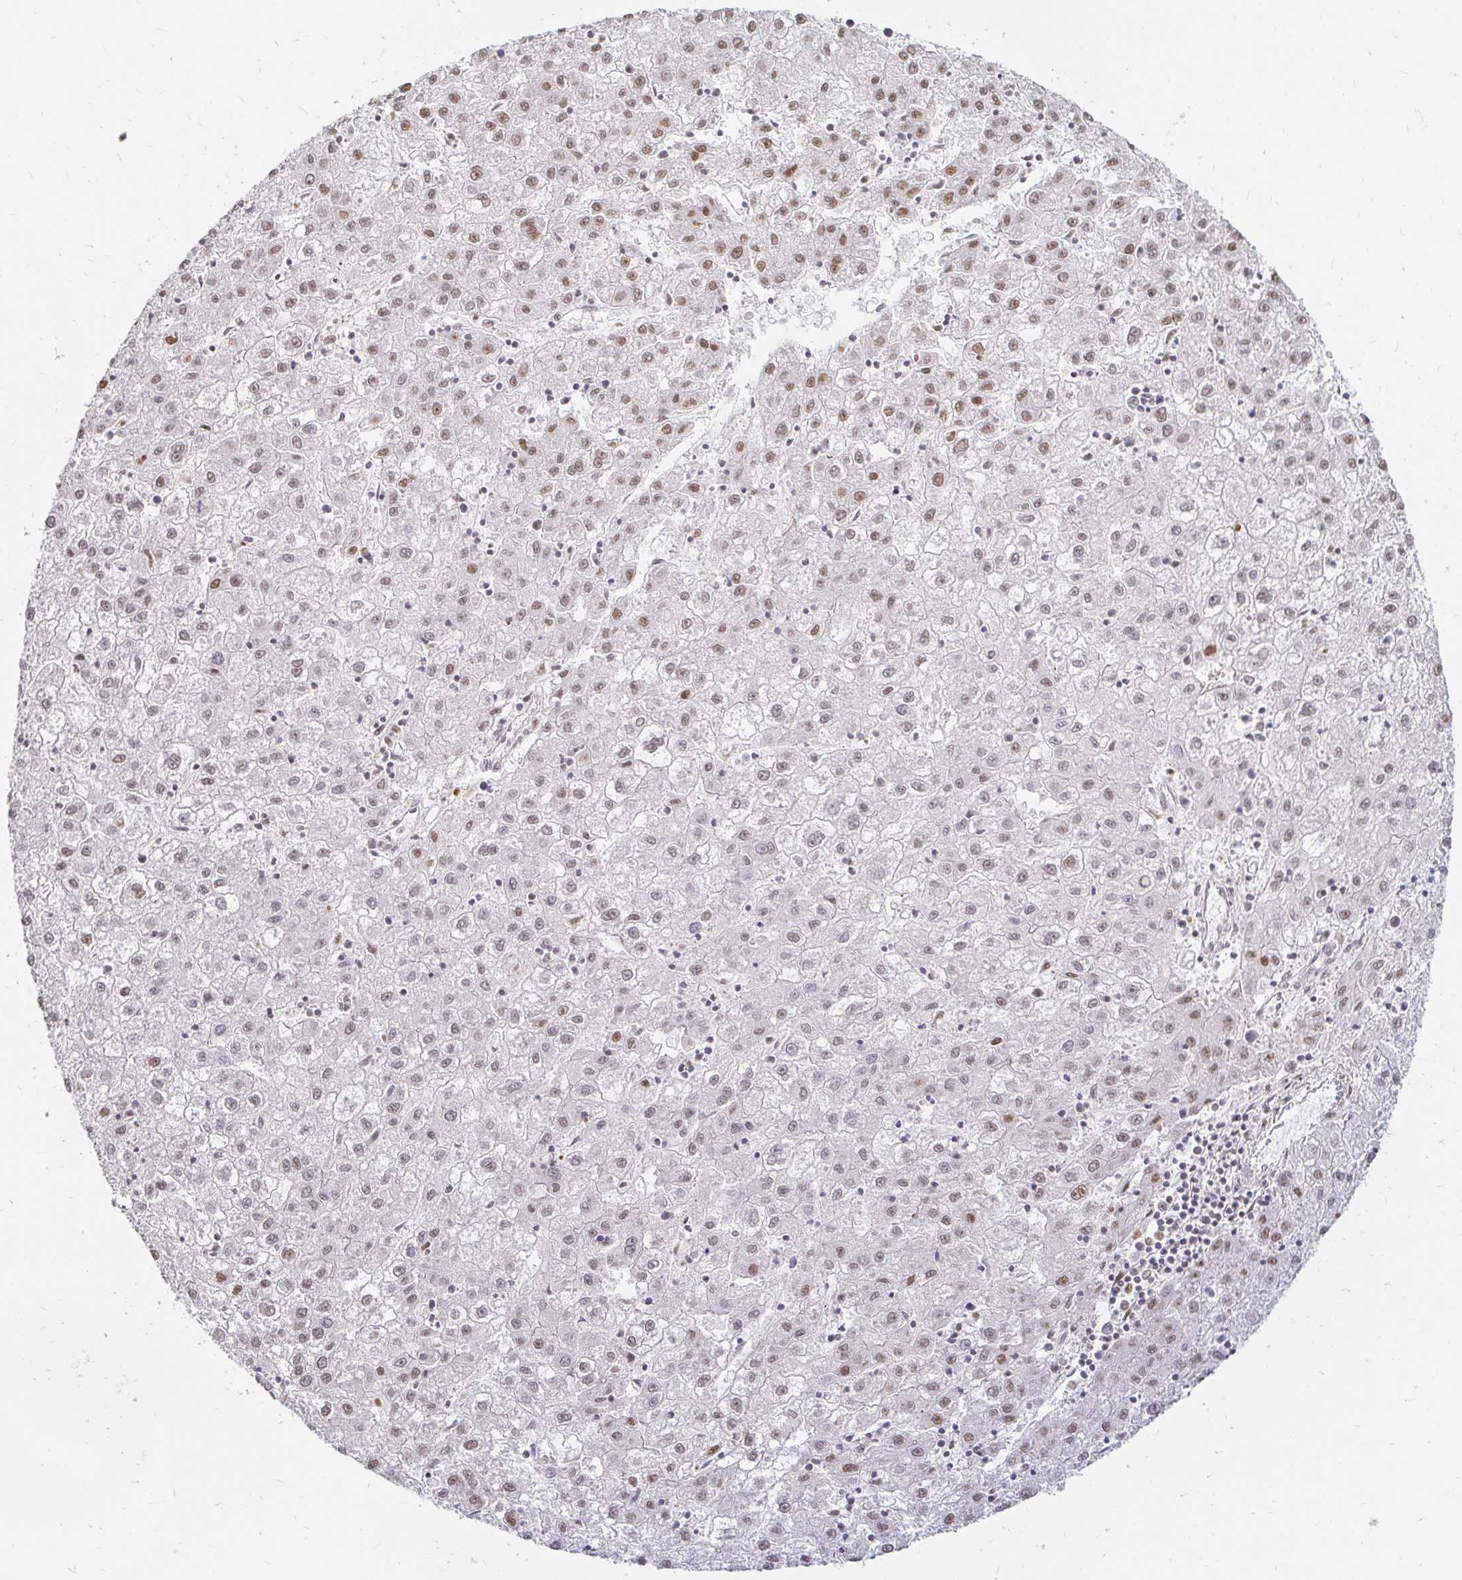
{"staining": {"intensity": "moderate", "quantity": "25%-75%", "location": "nuclear"}, "tissue": "liver cancer", "cell_type": "Tumor cells", "image_type": "cancer", "snomed": [{"axis": "morphology", "description": "Carcinoma, Hepatocellular, NOS"}, {"axis": "topography", "description": "Liver"}], "caption": "Brown immunohistochemical staining in human liver cancer reveals moderate nuclear positivity in approximately 25%-75% of tumor cells.", "gene": "HNRNPU", "patient": {"sex": "male", "age": 72}}